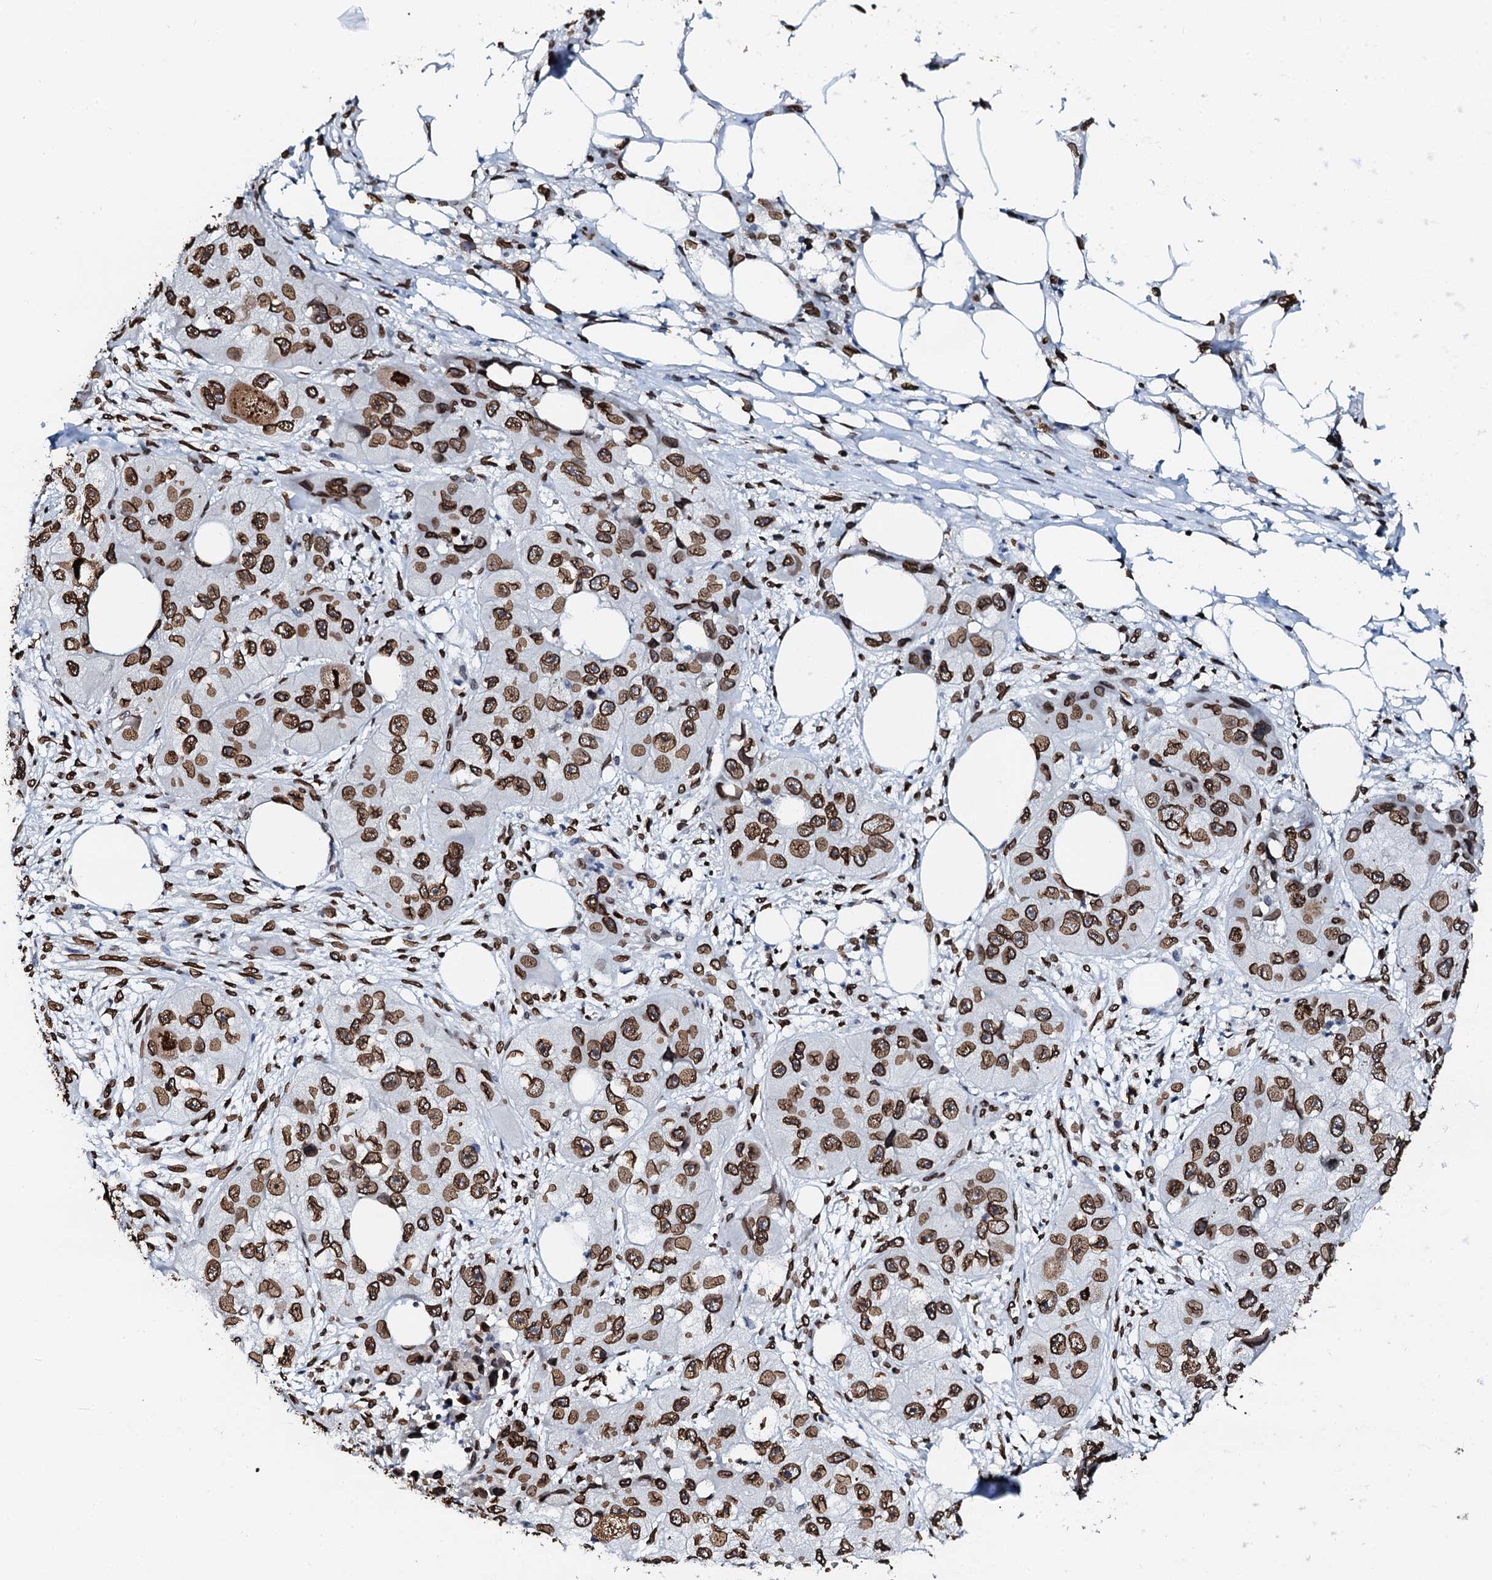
{"staining": {"intensity": "strong", "quantity": ">75%", "location": "cytoplasmic/membranous,nuclear"}, "tissue": "skin cancer", "cell_type": "Tumor cells", "image_type": "cancer", "snomed": [{"axis": "morphology", "description": "Squamous cell carcinoma, NOS"}, {"axis": "topography", "description": "Skin"}, {"axis": "topography", "description": "Subcutis"}], "caption": "A micrograph of squamous cell carcinoma (skin) stained for a protein shows strong cytoplasmic/membranous and nuclear brown staining in tumor cells. (Stains: DAB (3,3'-diaminobenzidine) in brown, nuclei in blue, Microscopy: brightfield microscopy at high magnification).", "gene": "KATNAL2", "patient": {"sex": "male", "age": 73}}